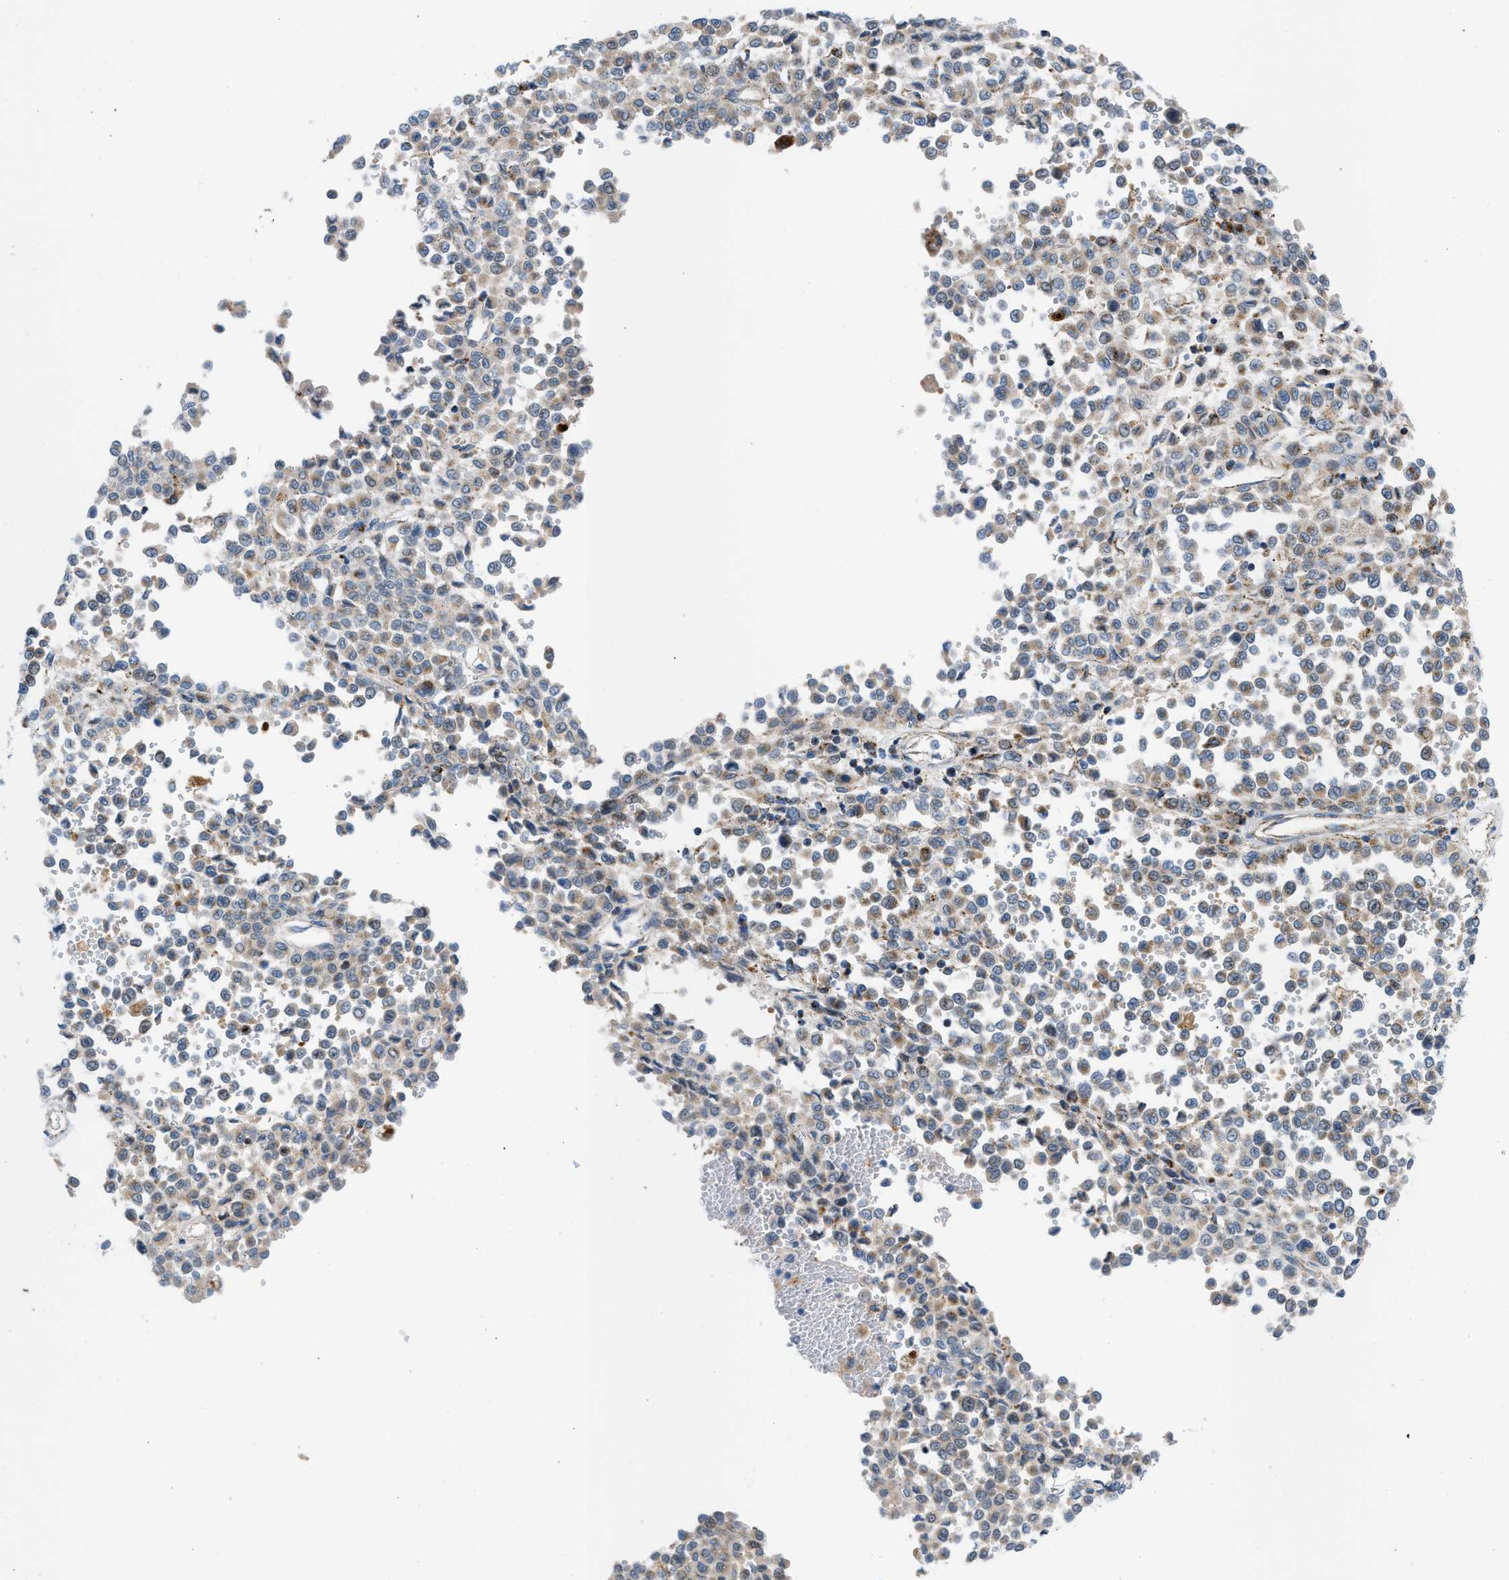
{"staining": {"intensity": "weak", "quantity": ">75%", "location": "cytoplasmic/membranous"}, "tissue": "melanoma", "cell_type": "Tumor cells", "image_type": "cancer", "snomed": [{"axis": "morphology", "description": "Malignant melanoma, Metastatic site"}, {"axis": "topography", "description": "Pancreas"}], "caption": "An image showing weak cytoplasmic/membranous expression in about >75% of tumor cells in malignant melanoma (metastatic site), as visualized by brown immunohistochemical staining.", "gene": "RBBP9", "patient": {"sex": "female", "age": 30}}